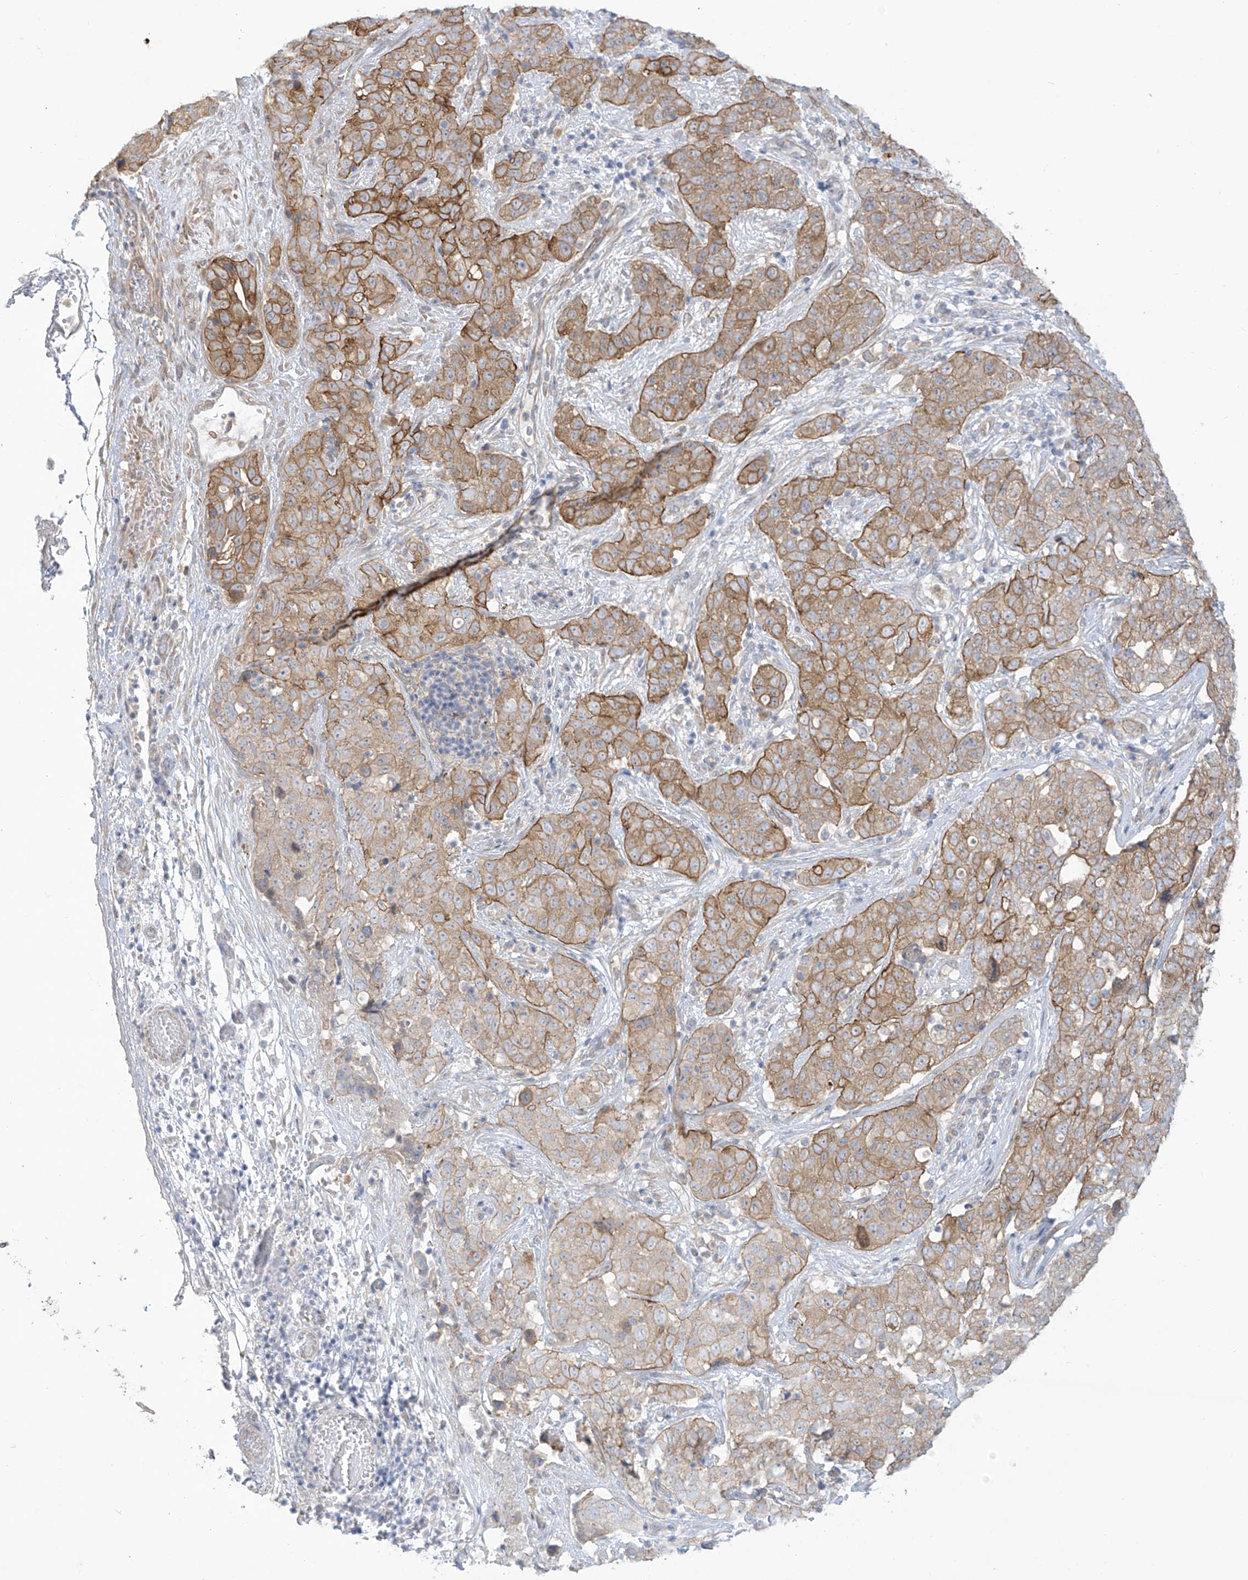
{"staining": {"intensity": "moderate", "quantity": ">75%", "location": "cytoplasmic/membranous"}, "tissue": "stomach cancer", "cell_type": "Tumor cells", "image_type": "cancer", "snomed": [{"axis": "morphology", "description": "Normal tissue, NOS"}, {"axis": "morphology", "description": "Adenocarcinoma, NOS"}, {"axis": "topography", "description": "Lymph node"}, {"axis": "topography", "description": "Stomach"}], "caption": "Stomach cancer was stained to show a protein in brown. There is medium levels of moderate cytoplasmic/membranous expression in approximately >75% of tumor cells. (Stains: DAB (3,3'-diaminobenzidine) in brown, nuclei in blue, Microscopy: brightfield microscopy at high magnification).", "gene": "EIPR1", "patient": {"sex": "male", "age": 48}}